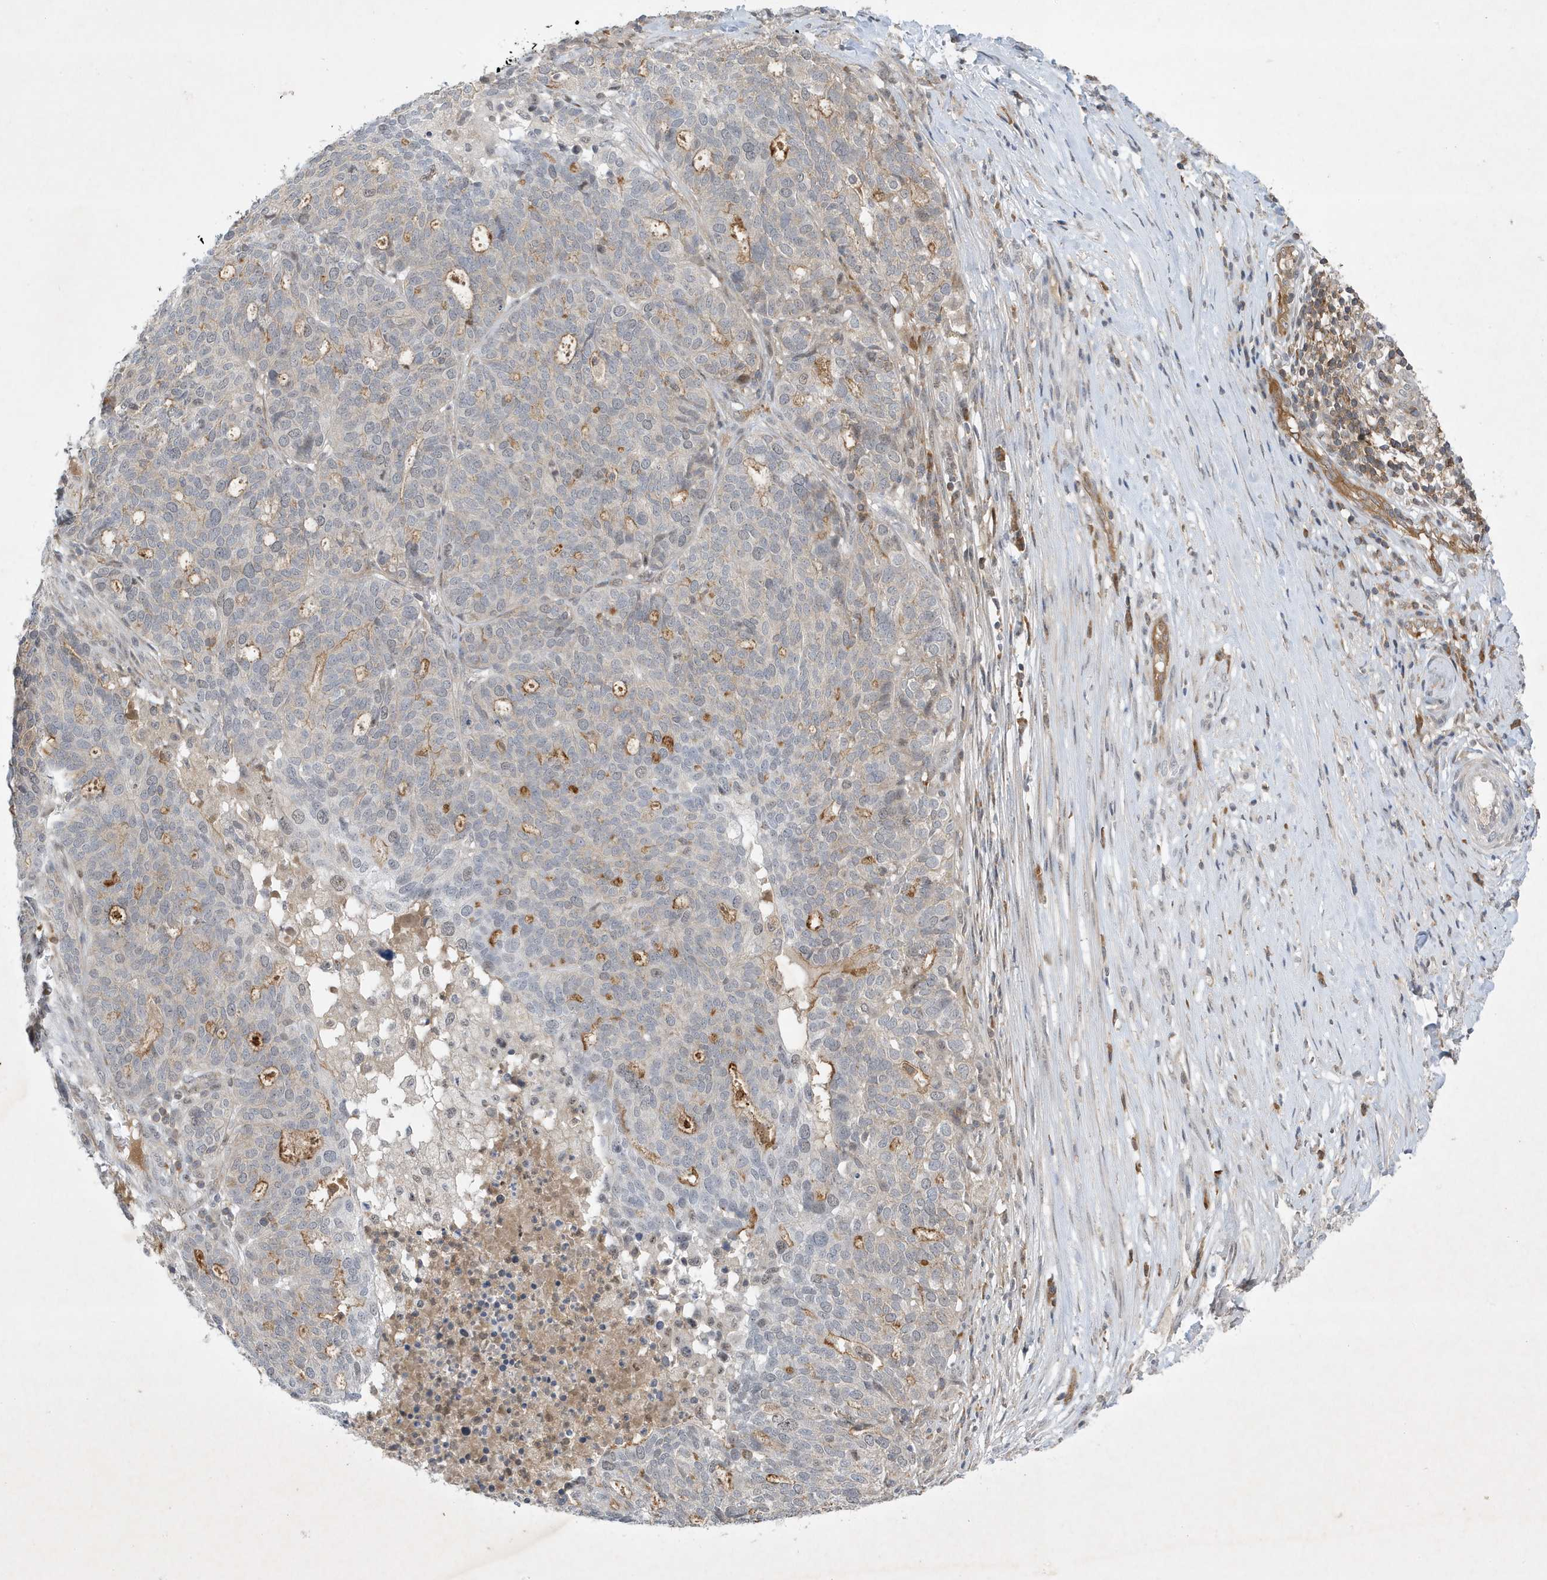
{"staining": {"intensity": "moderate", "quantity": "<25%", "location": "cytoplasmic/membranous"}, "tissue": "ovarian cancer", "cell_type": "Tumor cells", "image_type": "cancer", "snomed": [{"axis": "morphology", "description": "Cystadenocarcinoma, serous, NOS"}, {"axis": "topography", "description": "Ovary"}], "caption": "Protein expression analysis of ovarian cancer (serous cystadenocarcinoma) demonstrates moderate cytoplasmic/membranous expression in approximately <25% of tumor cells.", "gene": "MAST3", "patient": {"sex": "female", "age": 59}}